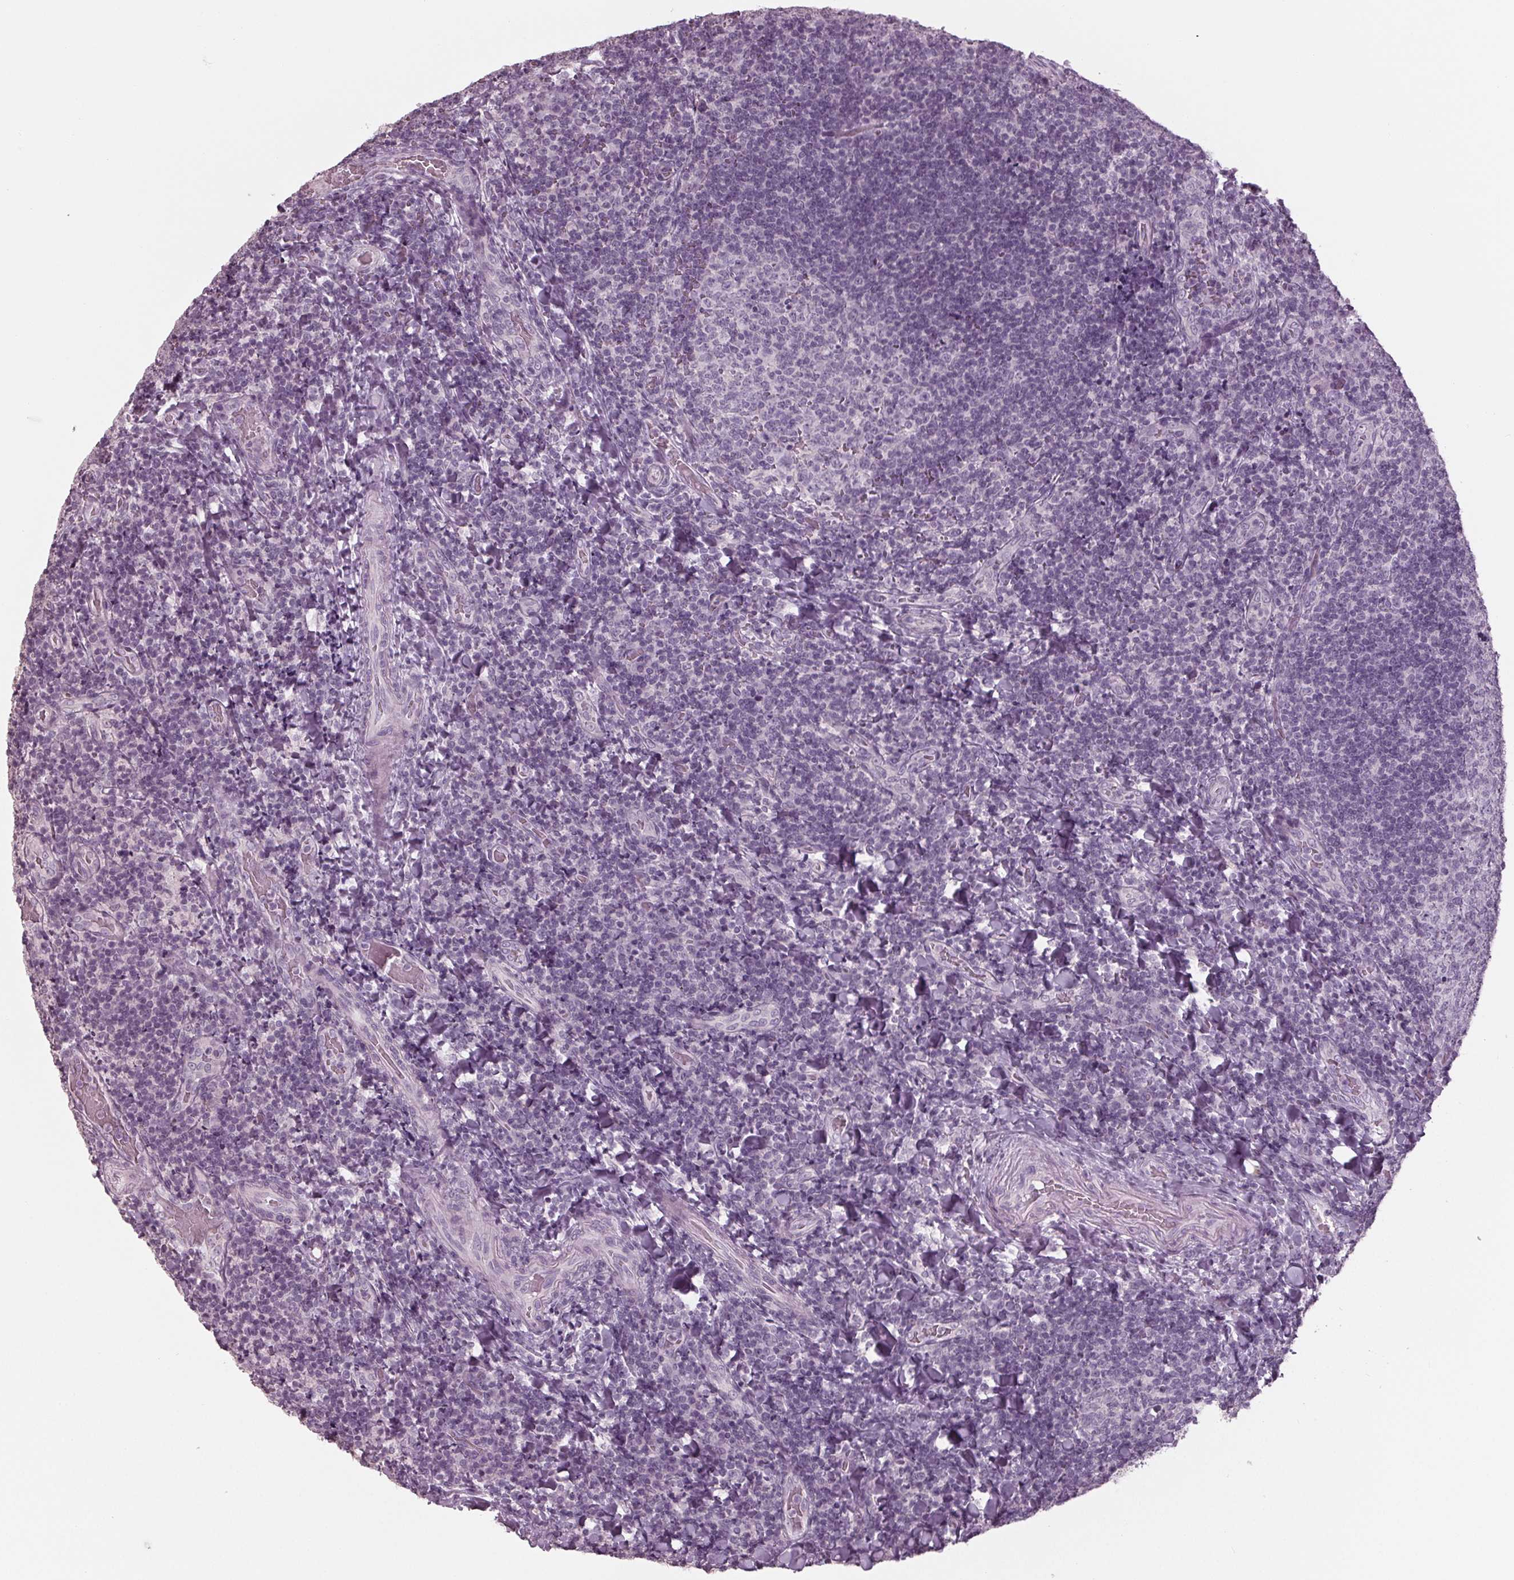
{"staining": {"intensity": "negative", "quantity": "none", "location": "none"}, "tissue": "tonsil", "cell_type": "Germinal center cells", "image_type": "normal", "snomed": [{"axis": "morphology", "description": "Normal tissue, NOS"}, {"axis": "topography", "description": "Tonsil"}], "caption": "Protein analysis of unremarkable tonsil displays no significant positivity in germinal center cells.", "gene": "TNNC2", "patient": {"sex": "male", "age": 17}}